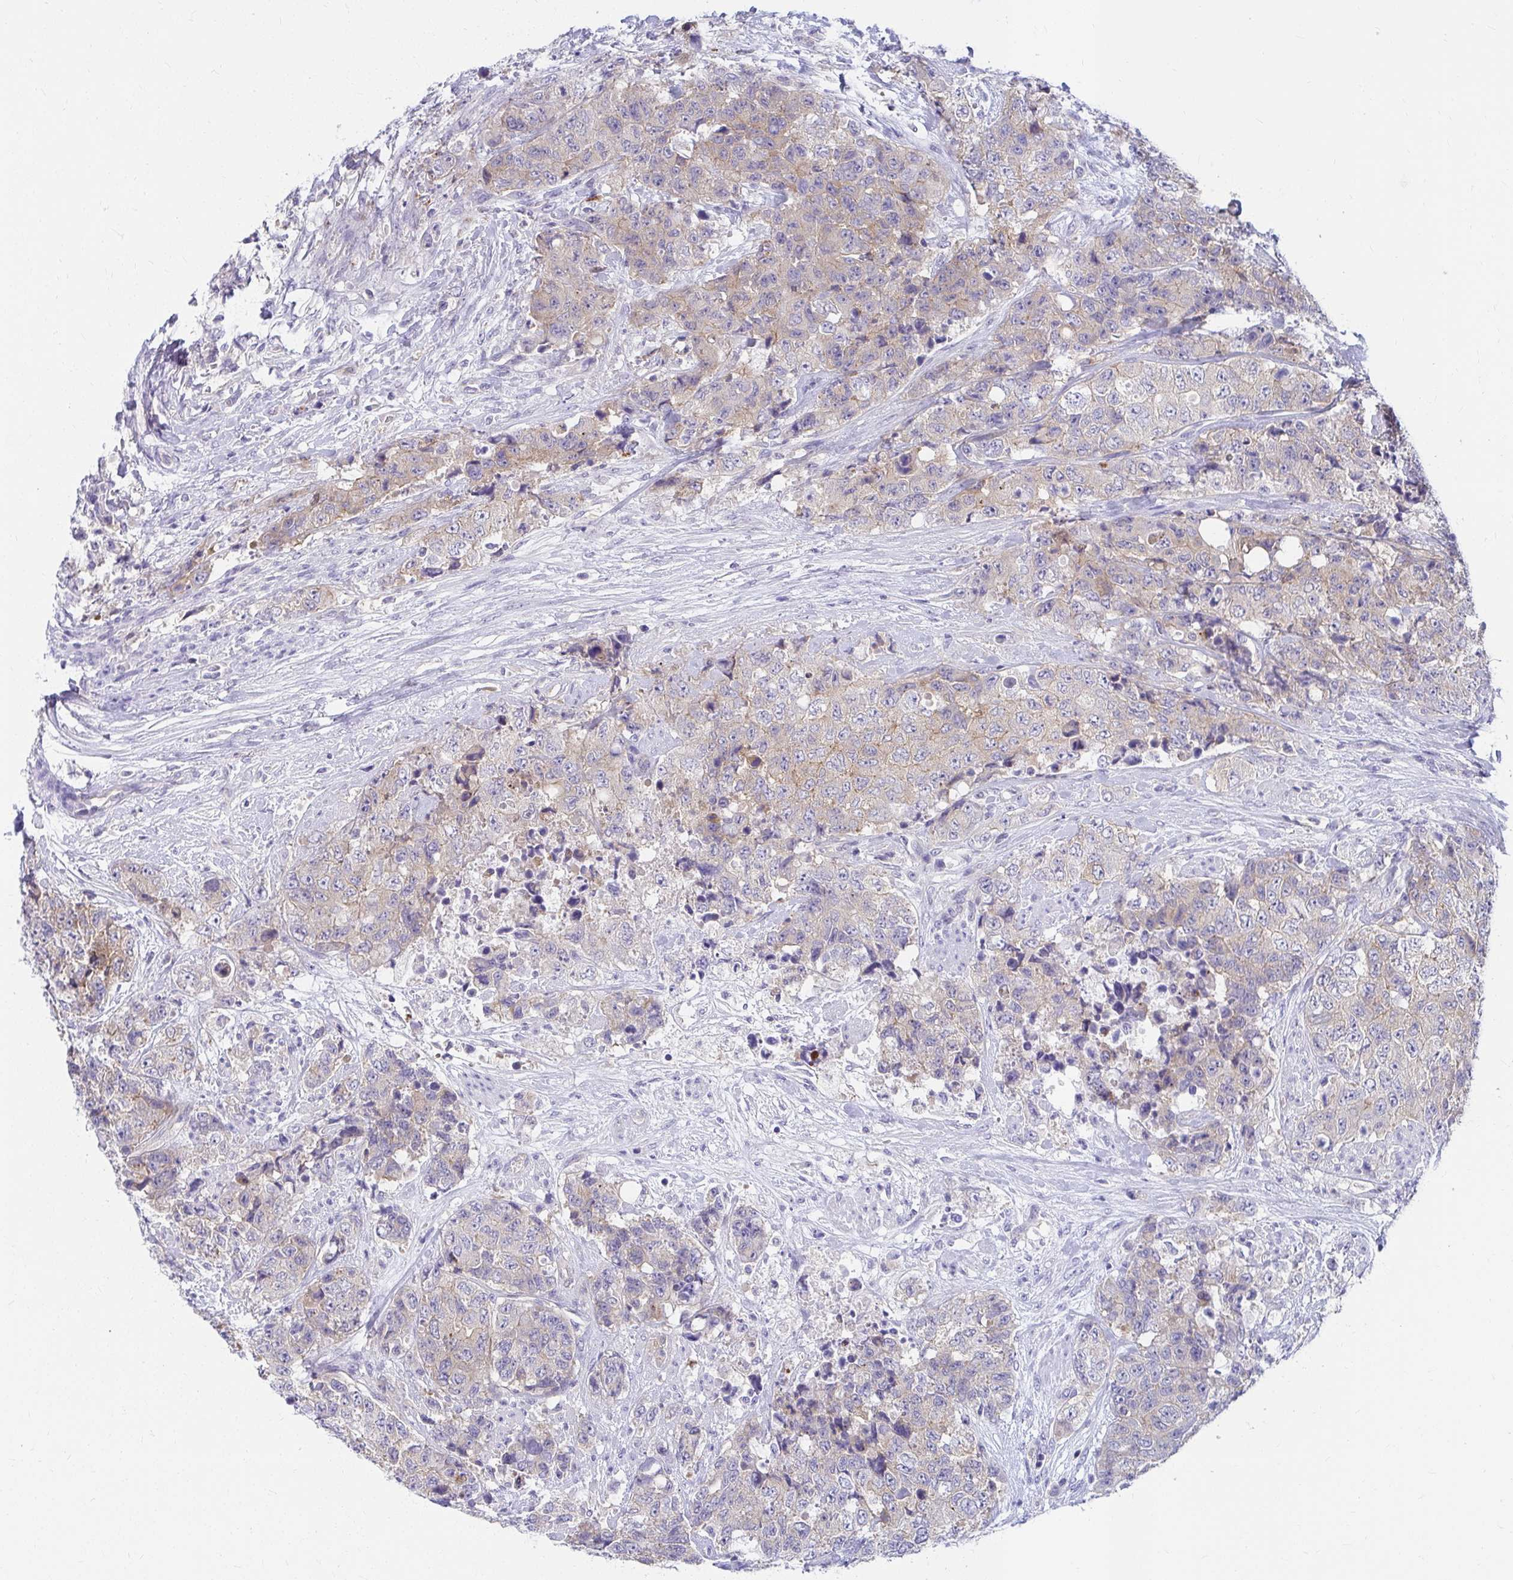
{"staining": {"intensity": "weak", "quantity": "25%-75%", "location": "cytoplasmic/membranous"}, "tissue": "urothelial cancer", "cell_type": "Tumor cells", "image_type": "cancer", "snomed": [{"axis": "morphology", "description": "Urothelial carcinoma, High grade"}, {"axis": "topography", "description": "Urinary bladder"}], "caption": "This is an image of immunohistochemistry staining of urothelial cancer, which shows weak expression in the cytoplasmic/membranous of tumor cells.", "gene": "C19orf81", "patient": {"sex": "female", "age": 78}}